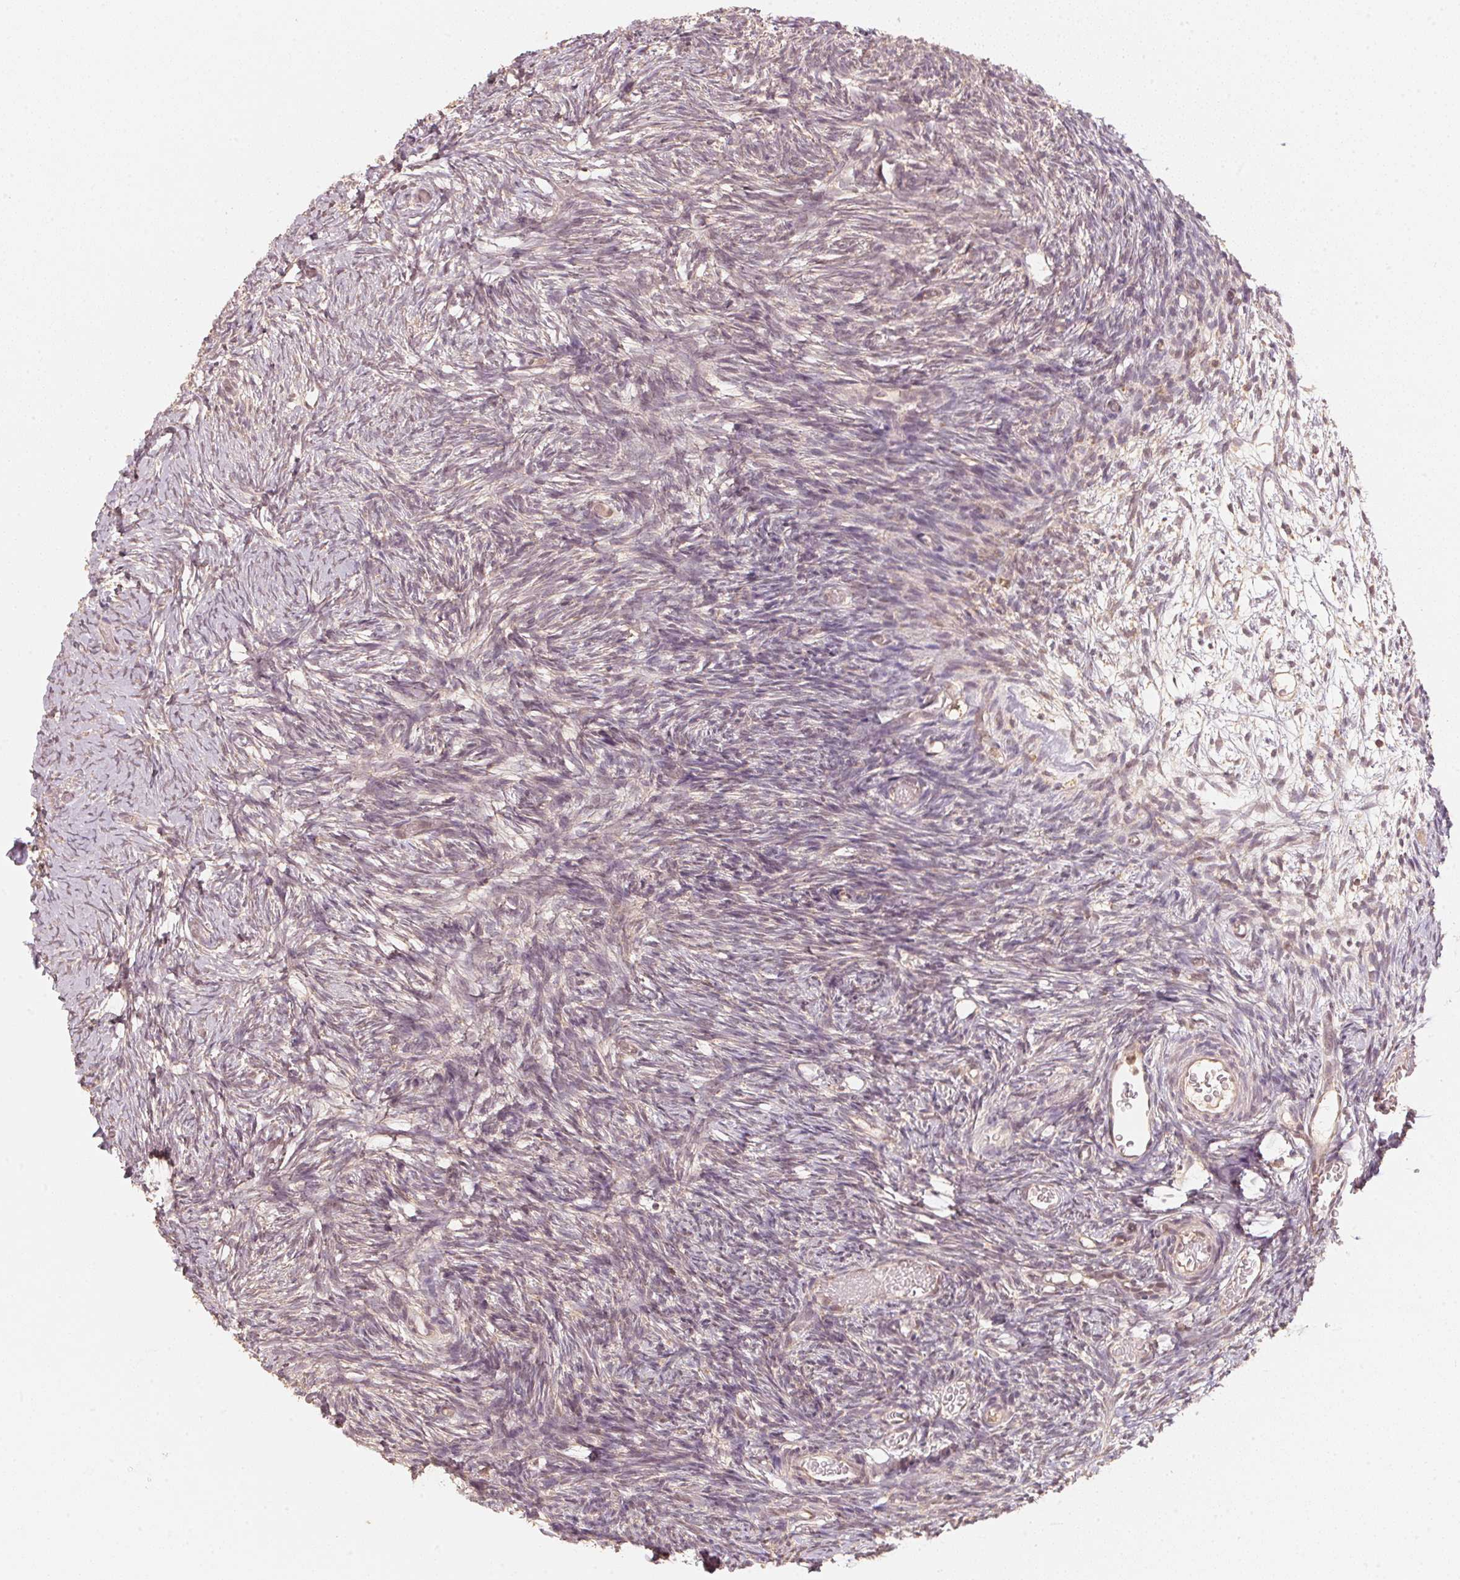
{"staining": {"intensity": "weak", "quantity": "25%-75%", "location": "cytoplasmic/membranous"}, "tissue": "ovary", "cell_type": "Ovarian stroma cells", "image_type": "normal", "snomed": [{"axis": "morphology", "description": "Normal tissue, NOS"}, {"axis": "topography", "description": "Ovary"}], "caption": "Weak cytoplasmic/membranous staining is present in approximately 25%-75% of ovarian stroma cells in normal ovary.", "gene": "C2orf73", "patient": {"sex": "female", "age": 39}}